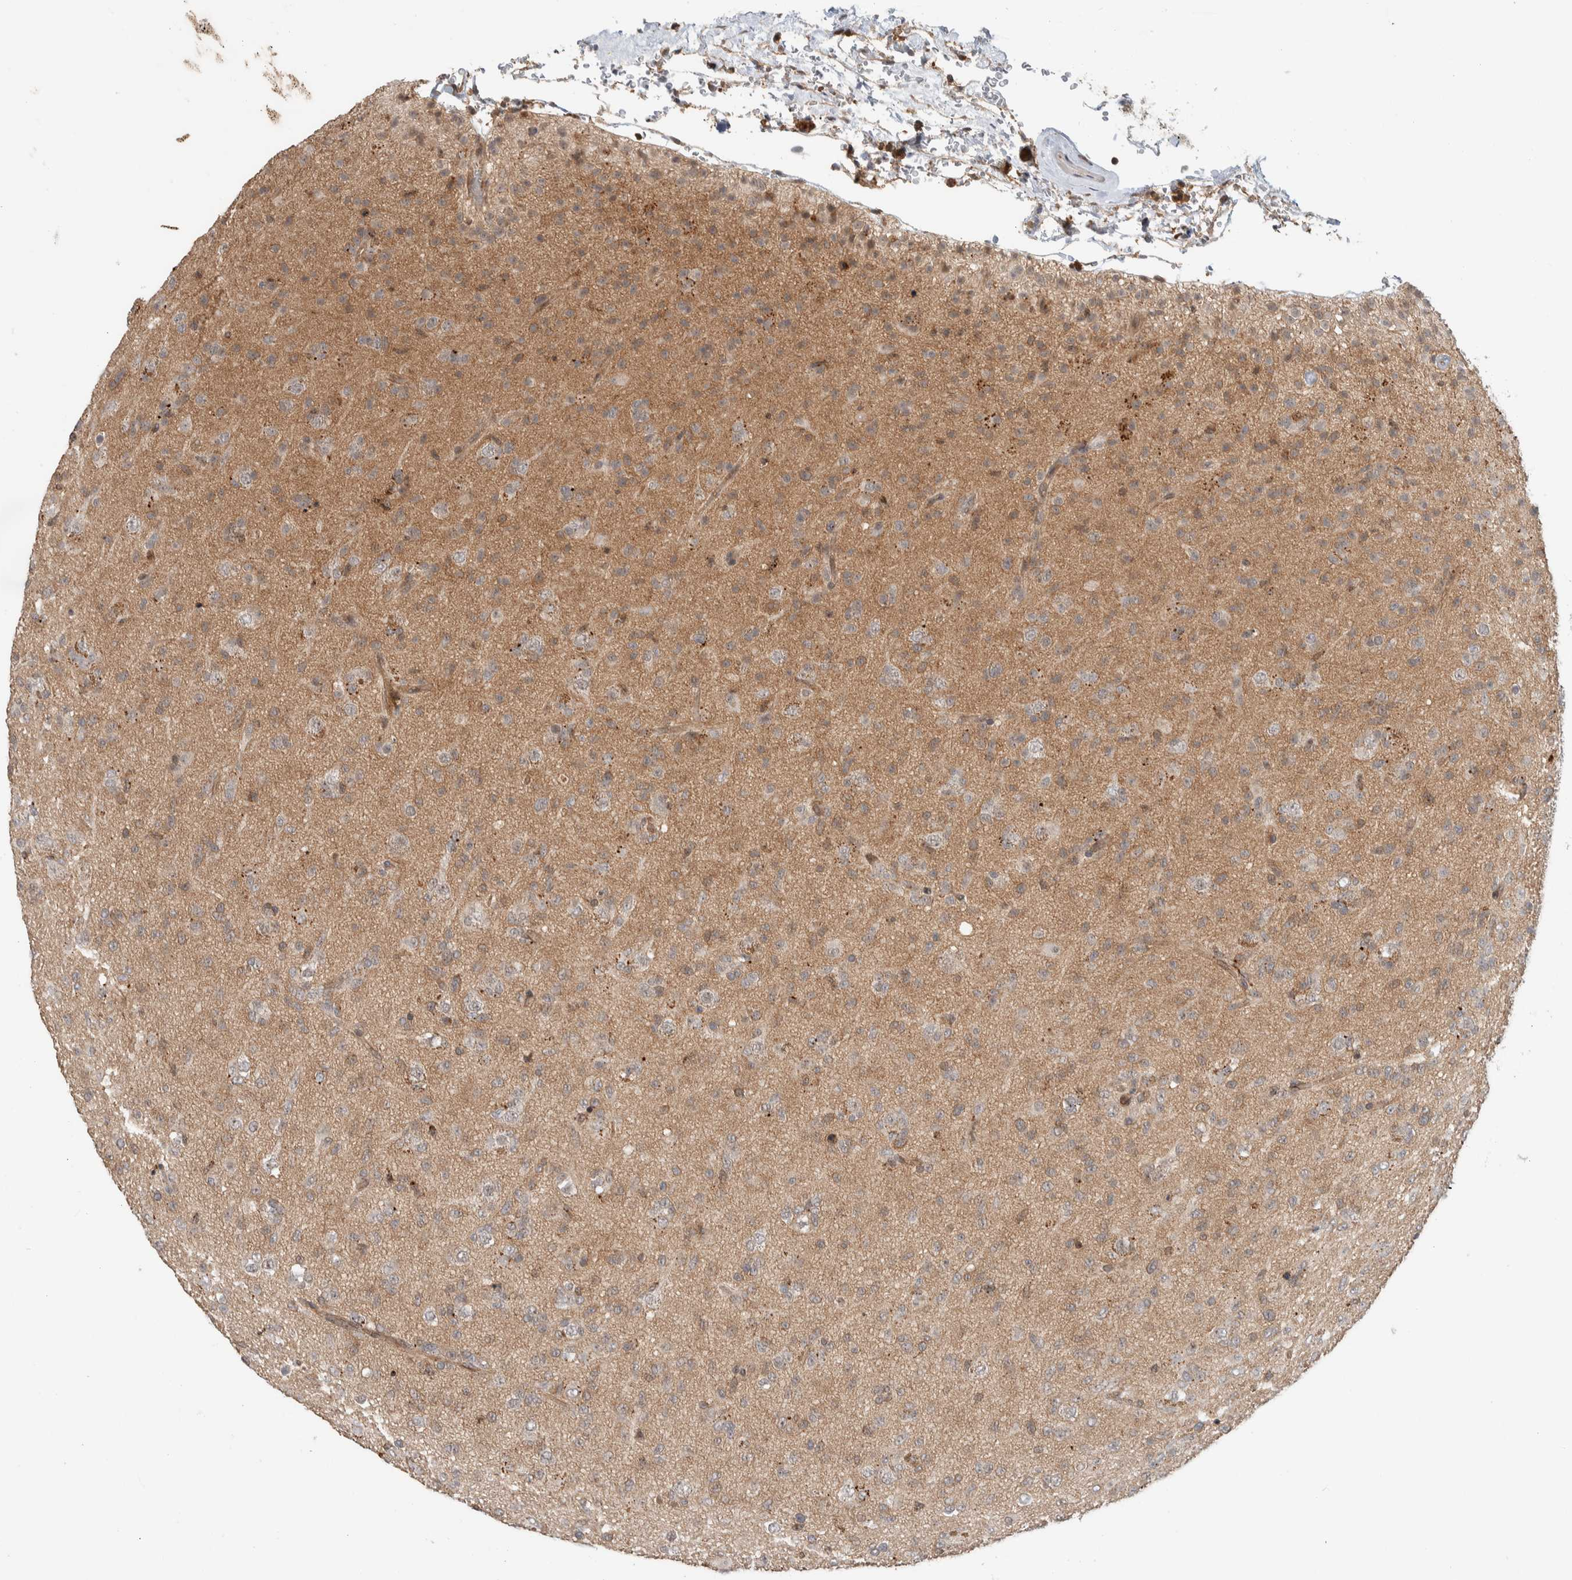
{"staining": {"intensity": "moderate", "quantity": "<25%", "location": "cytoplasmic/membranous"}, "tissue": "glioma", "cell_type": "Tumor cells", "image_type": "cancer", "snomed": [{"axis": "morphology", "description": "Glioma, malignant, Low grade"}, {"axis": "topography", "description": "Brain"}], "caption": "Protein analysis of malignant low-grade glioma tissue exhibits moderate cytoplasmic/membranous expression in about <25% of tumor cells.", "gene": "DEPTOR", "patient": {"sex": "male", "age": 65}}